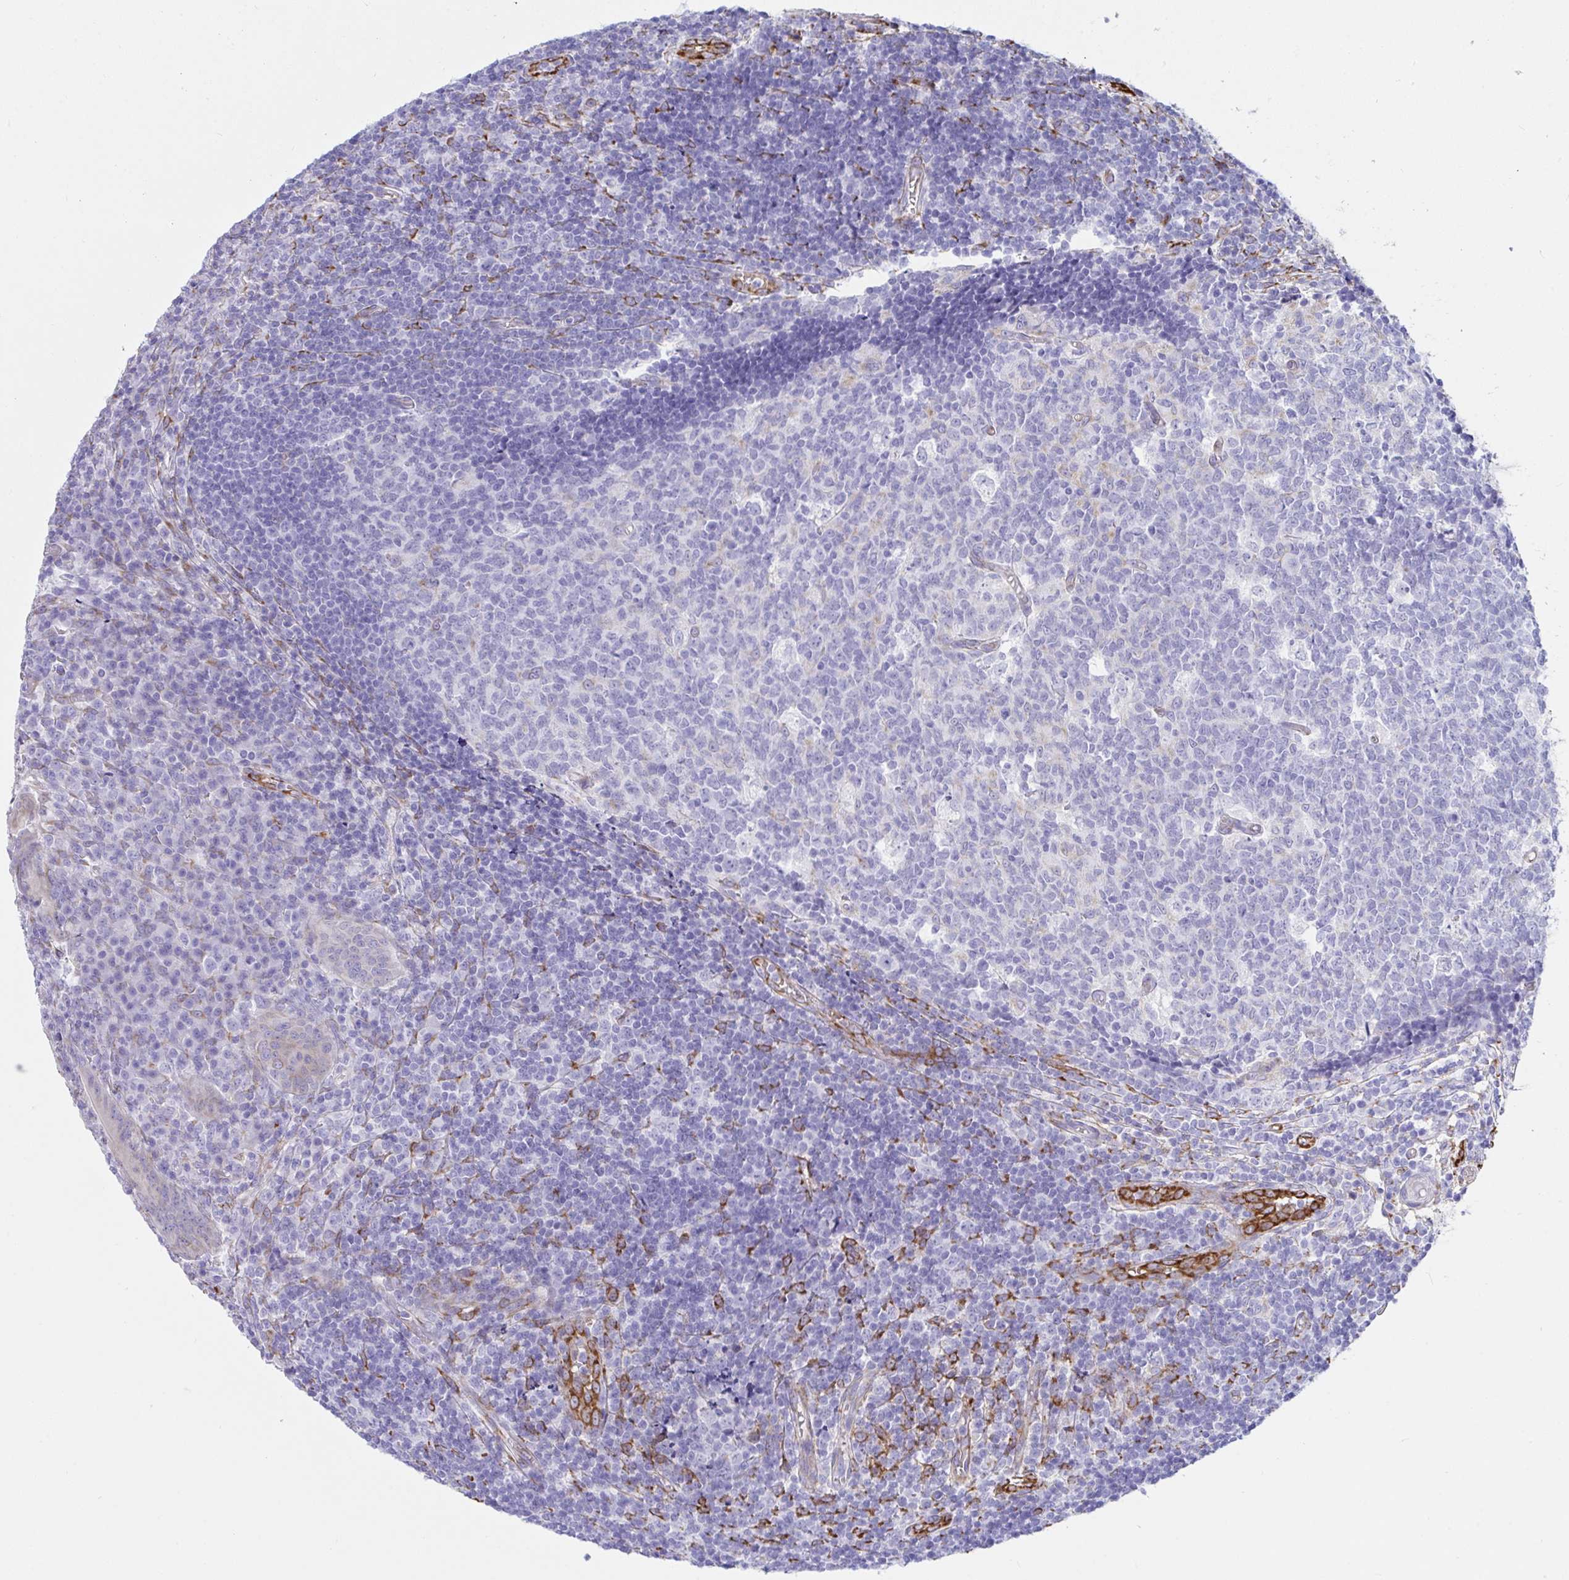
{"staining": {"intensity": "moderate", "quantity": ">75%", "location": "cytoplasmic/membranous"}, "tissue": "appendix", "cell_type": "Glandular cells", "image_type": "normal", "snomed": [{"axis": "morphology", "description": "Normal tissue, NOS"}, {"axis": "topography", "description": "Appendix"}], "caption": "This image reveals unremarkable appendix stained with immunohistochemistry (IHC) to label a protein in brown. The cytoplasmic/membranous of glandular cells show moderate positivity for the protein. Nuclei are counter-stained blue.", "gene": "ASPH", "patient": {"sex": "male", "age": 18}}